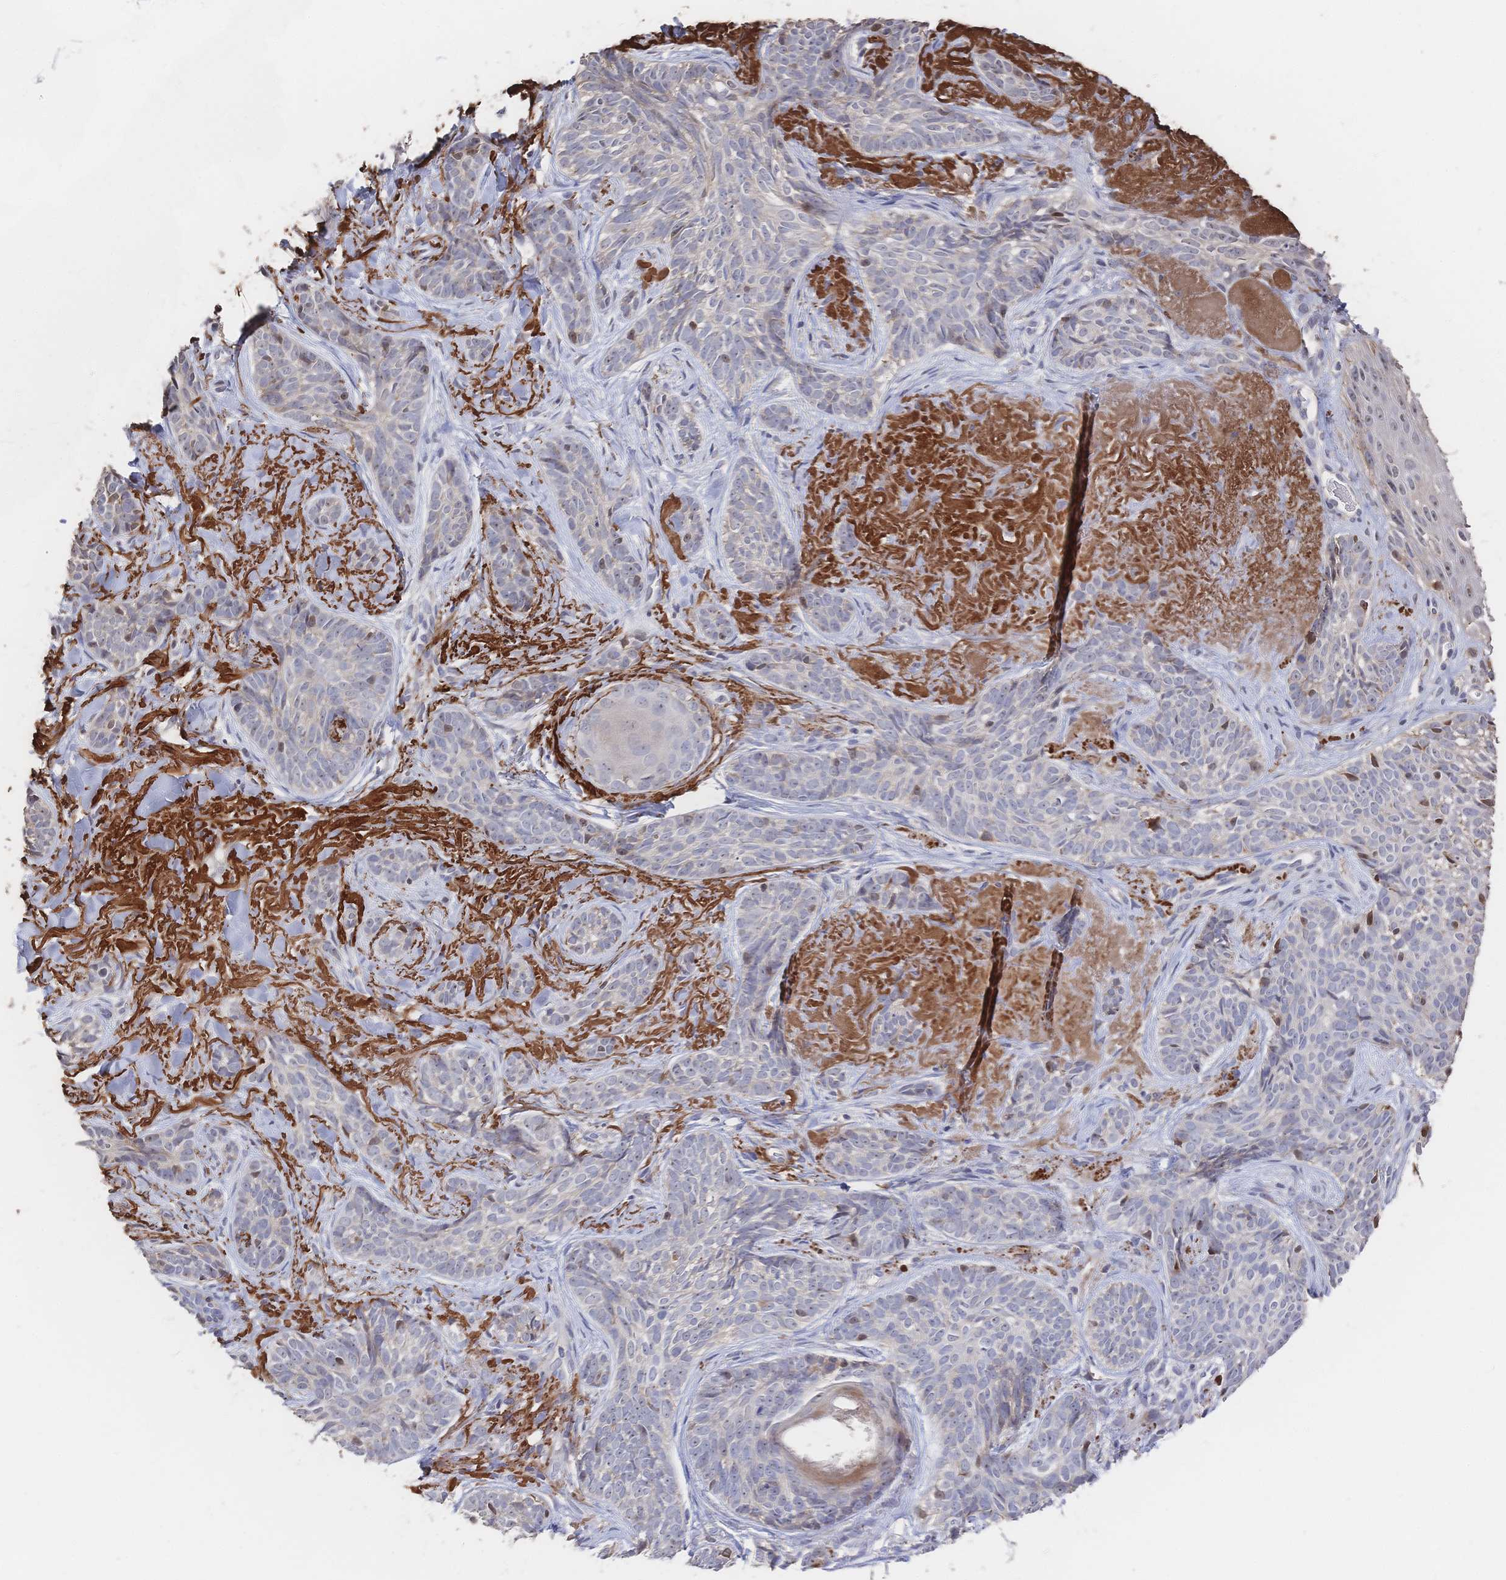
{"staining": {"intensity": "negative", "quantity": "none", "location": "none"}, "tissue": "skin cancer", "cell_type": "Tumor cells", "image_type": "cancer", "snomed": [{"axis": "morphology", "description": "Basal cell carcinoma"}, {"axis": "morphology", "description": "BCC, high aggressive"}, {"axis": "topography", "description": "Skin"}], "caption": "IHC image of human skin cancer (bcc,  high aggressive) stained for a protein (brown), which exhibits no expression in tumor cells.", "gene": "DNAJA4", "patient": {"sex": "female", "age": 79}}